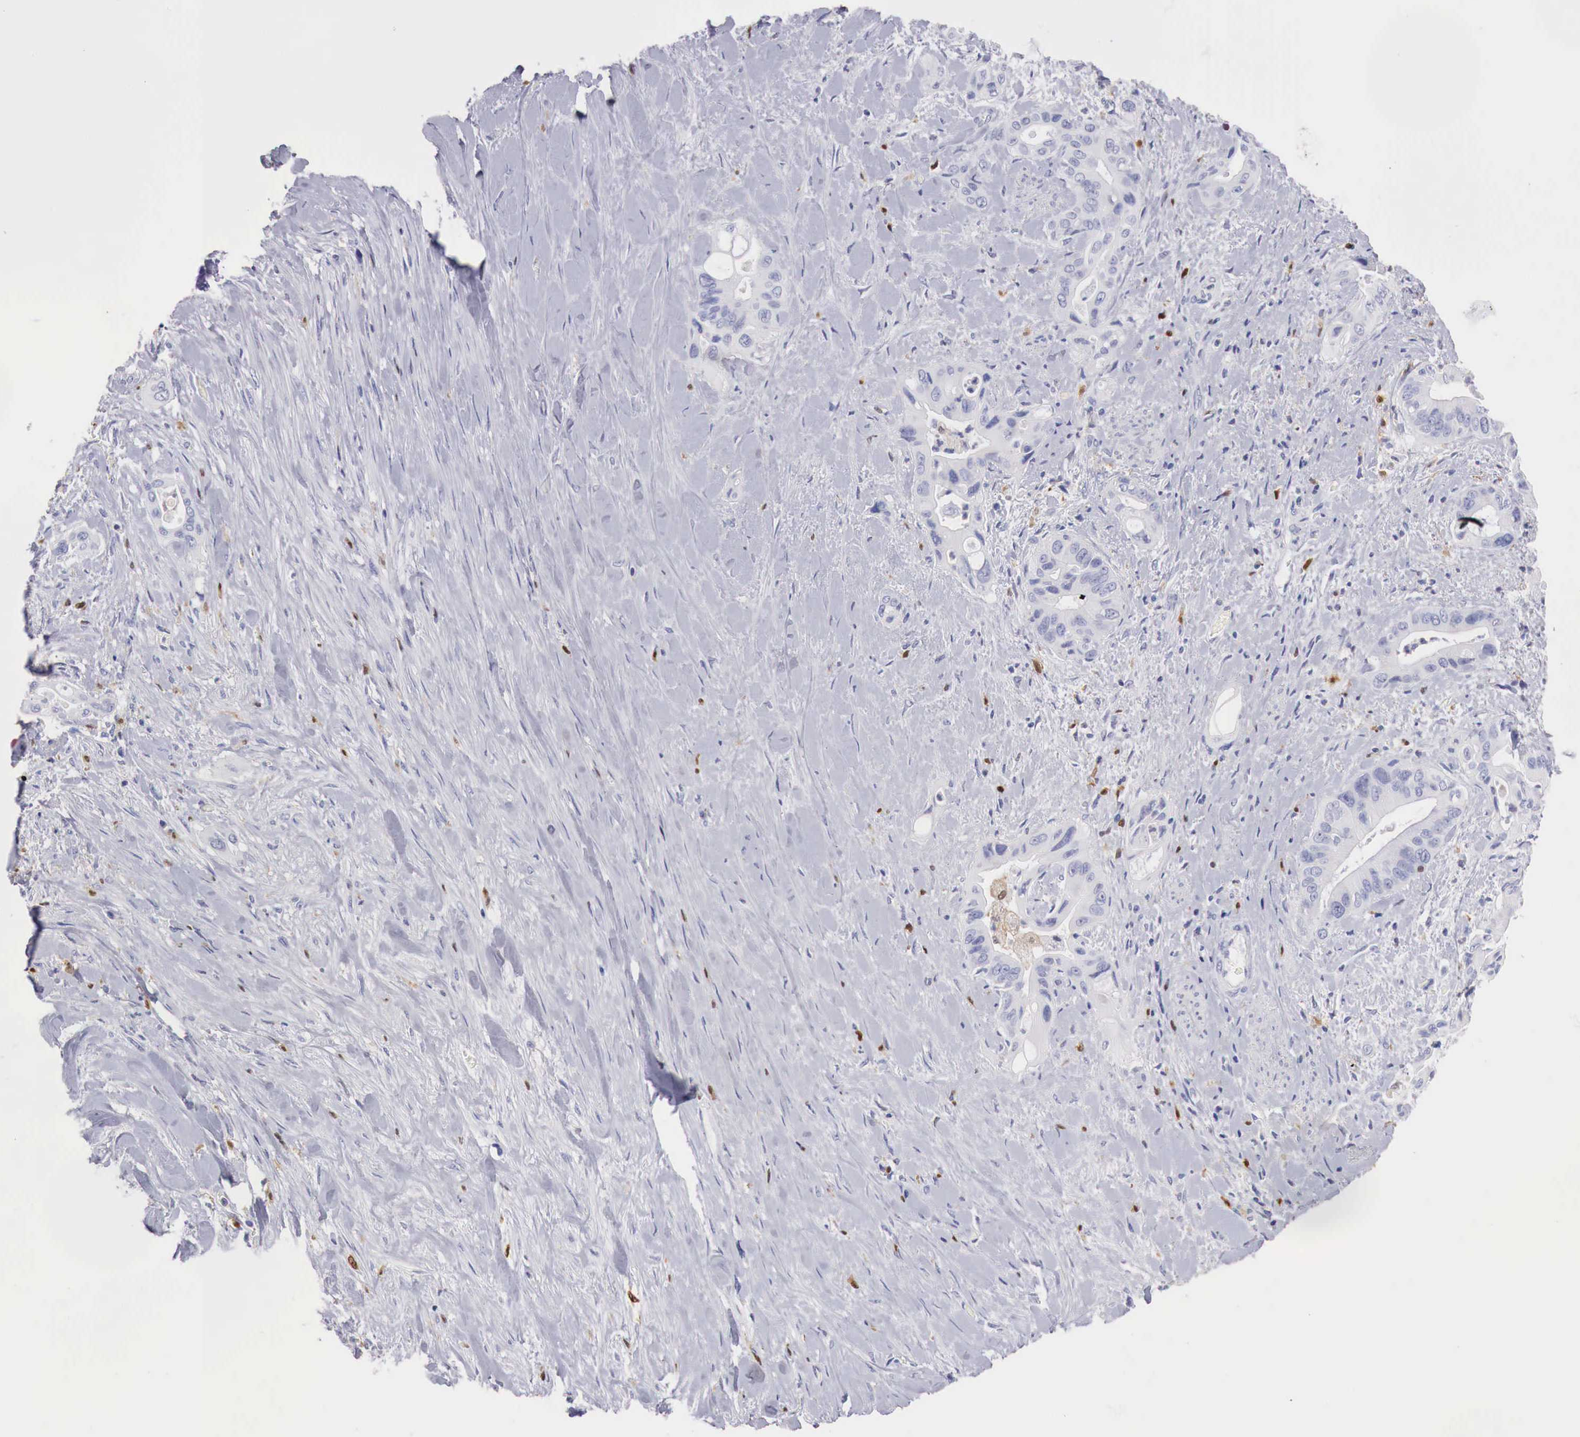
{"staining": {"intensity": "negative", "quantity": "none", "location": "none"}, "tissue": "pancreatic cancer", "cell_type": "Tumor cells", "image_type": "cancer", "snomed": [{"axis": "morphology", "description": "Adenocarcinoma, NOS"}, {"axis": "topography", "description": "Pancreas"}], "caption": "High magnification brightfield microscopy of pancreatic cancer (adenocarcinoma) stained with DAB (3,3'-diaminobenzidine) (brown) and counterstained with hematoxylin (blue): tumor cells show no significant staining.", "gene": "RENBP", "patient": {"sex": "male", "age": 77}}